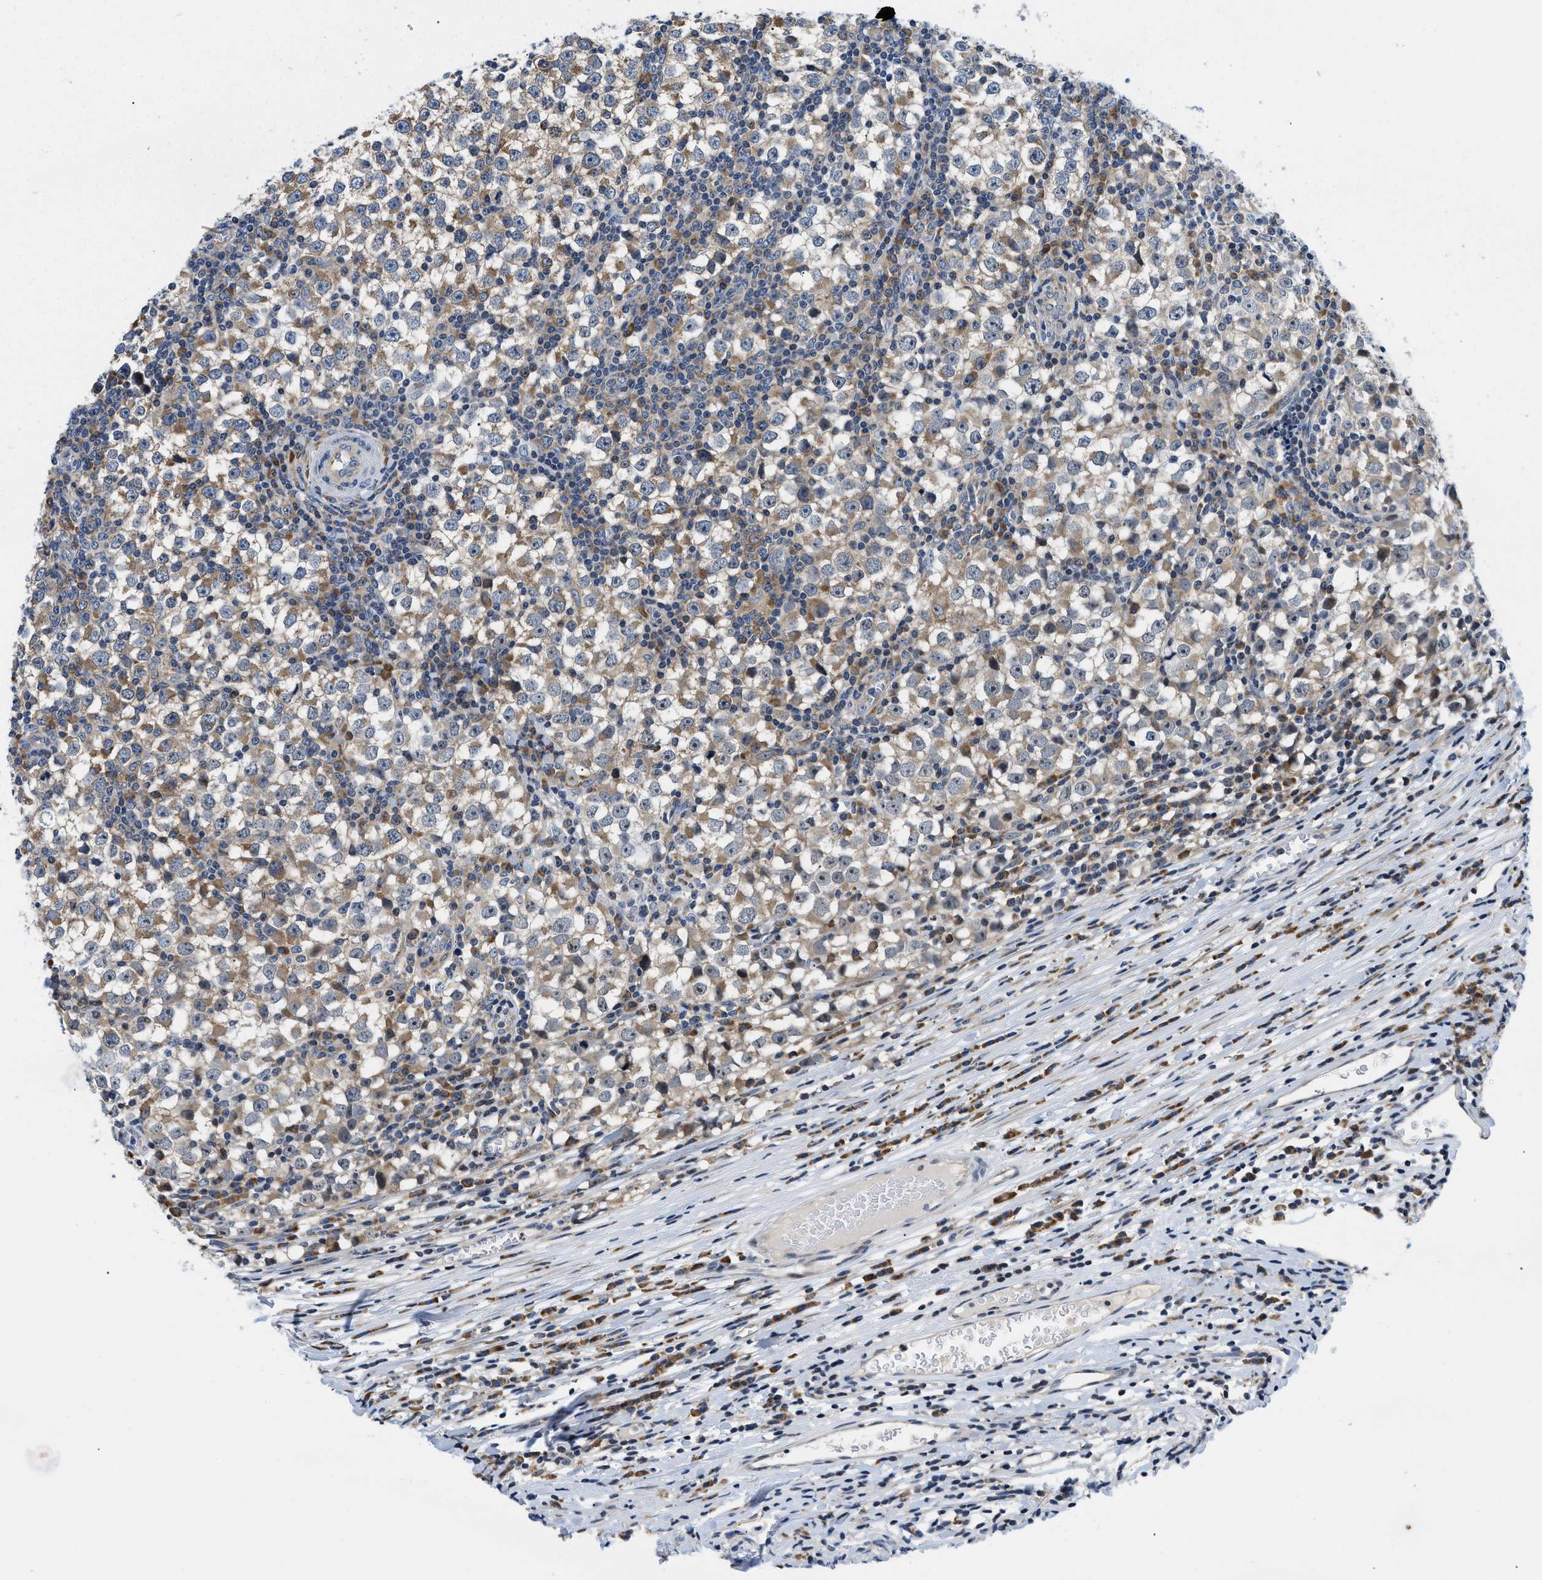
{"staining": {"intensity": "moderate", "quantity": "25%-75%", "location": "cytoplasmic/membranous"}, "tissue": "testis cancer", "cell_type": "Tumor cells", "image_type": "cancer", "snomed": [{"axis": "morphology", "description": "Seminoma, NOS"}, {"axis": "topography", "description": "Testis"}], "caption": "Testis cancer stained with immunohistochemistry (IHC) reveals moderate cytoplasmic/membranous expression in approximately 25%-75% of tumor cells.", "gene": "IKBKE", "patient": {"sex": "male", "age": 65}}